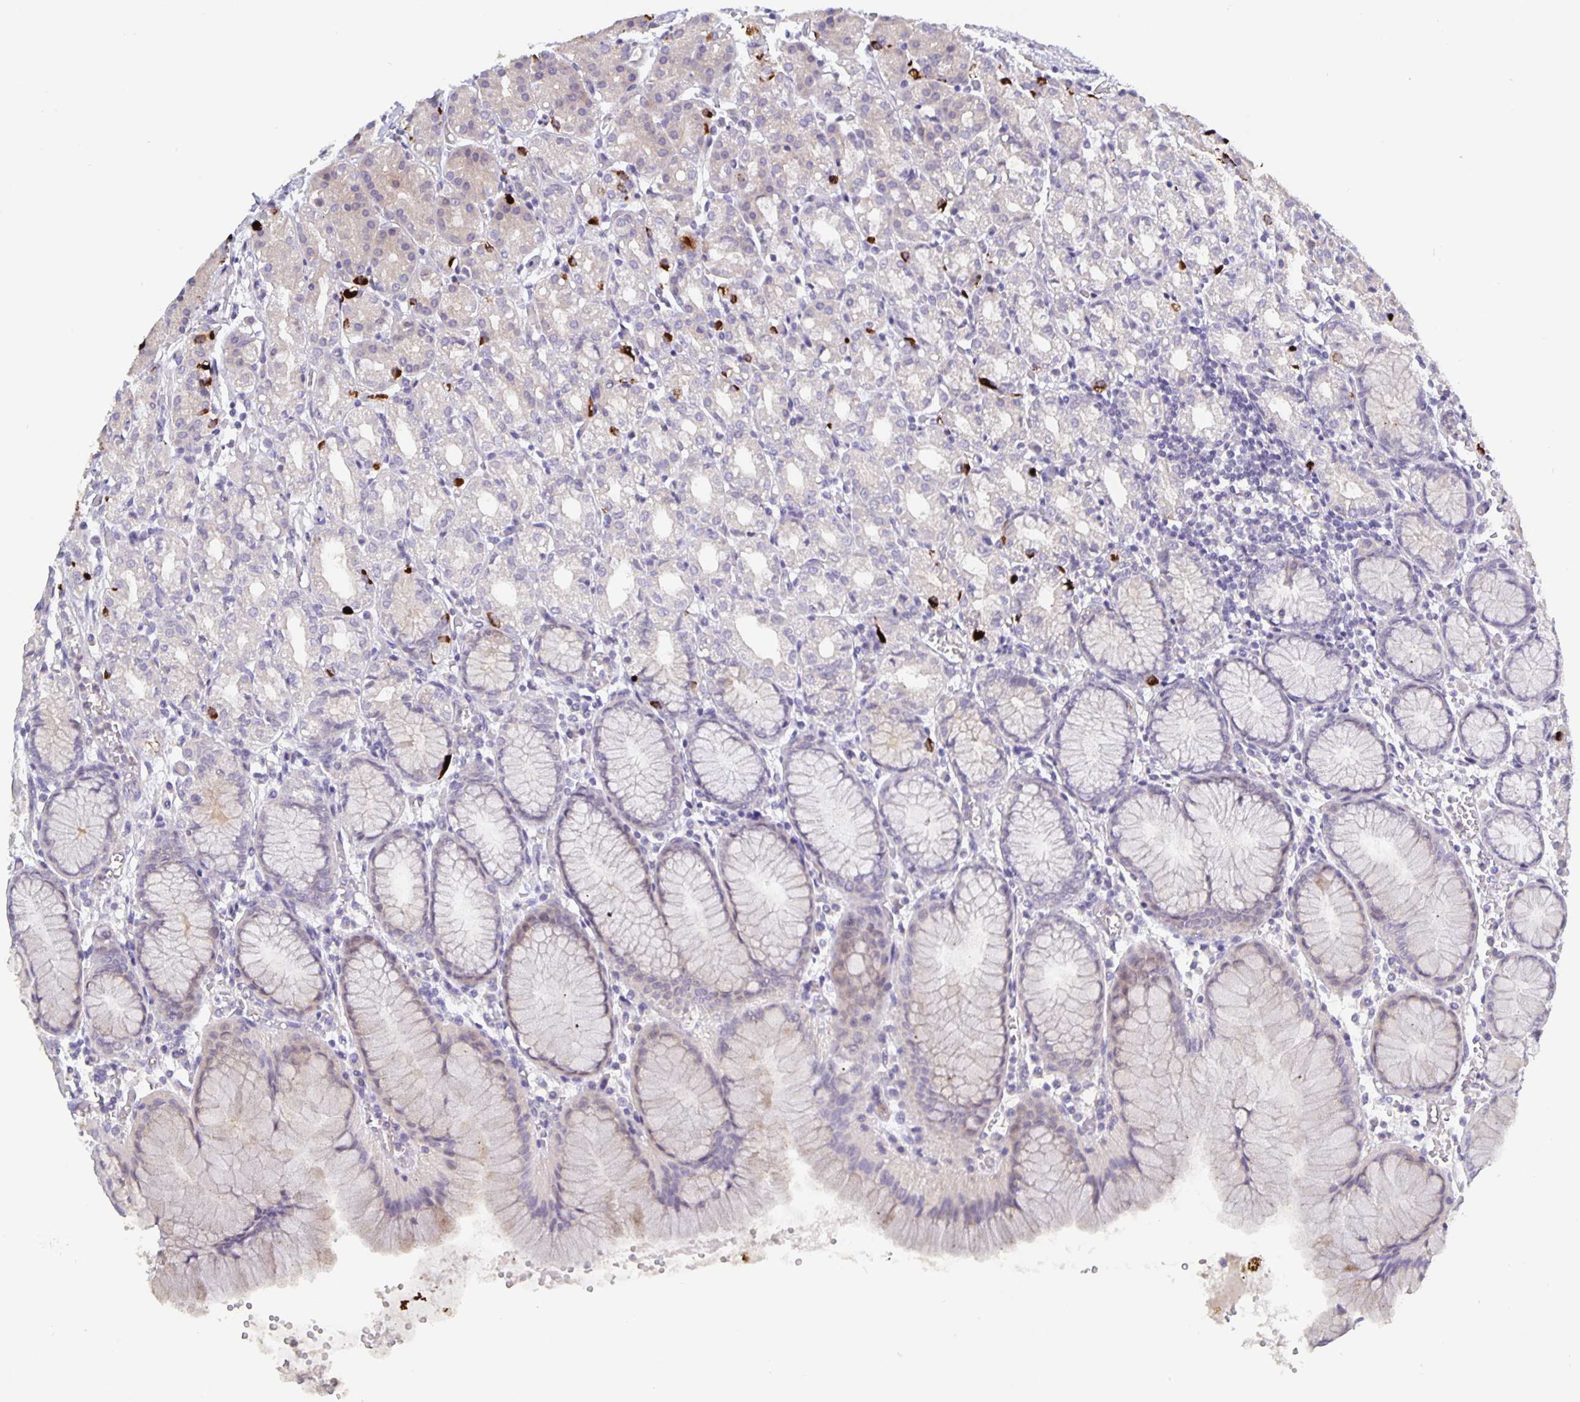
{"staining": {"intensity": "strong", "quantity": "<25%", "location": "cytoplasmic/membranous"}, "tissue": "stomach", "cell_type": "Glandular cells", "image_type": "normal", "snomed": [{"axis": "morphology", "description": "Normal tissue, NOS"}, {"axis": "topography", "description": "Stomach"}], "caption": "Protein staining displays strong cytoplasmic/membranous staining in approximately <25% of glandular cells in unremarkable stomach.", "gene": "GDF15", "patient": {"sex": "female", "age": 57}}